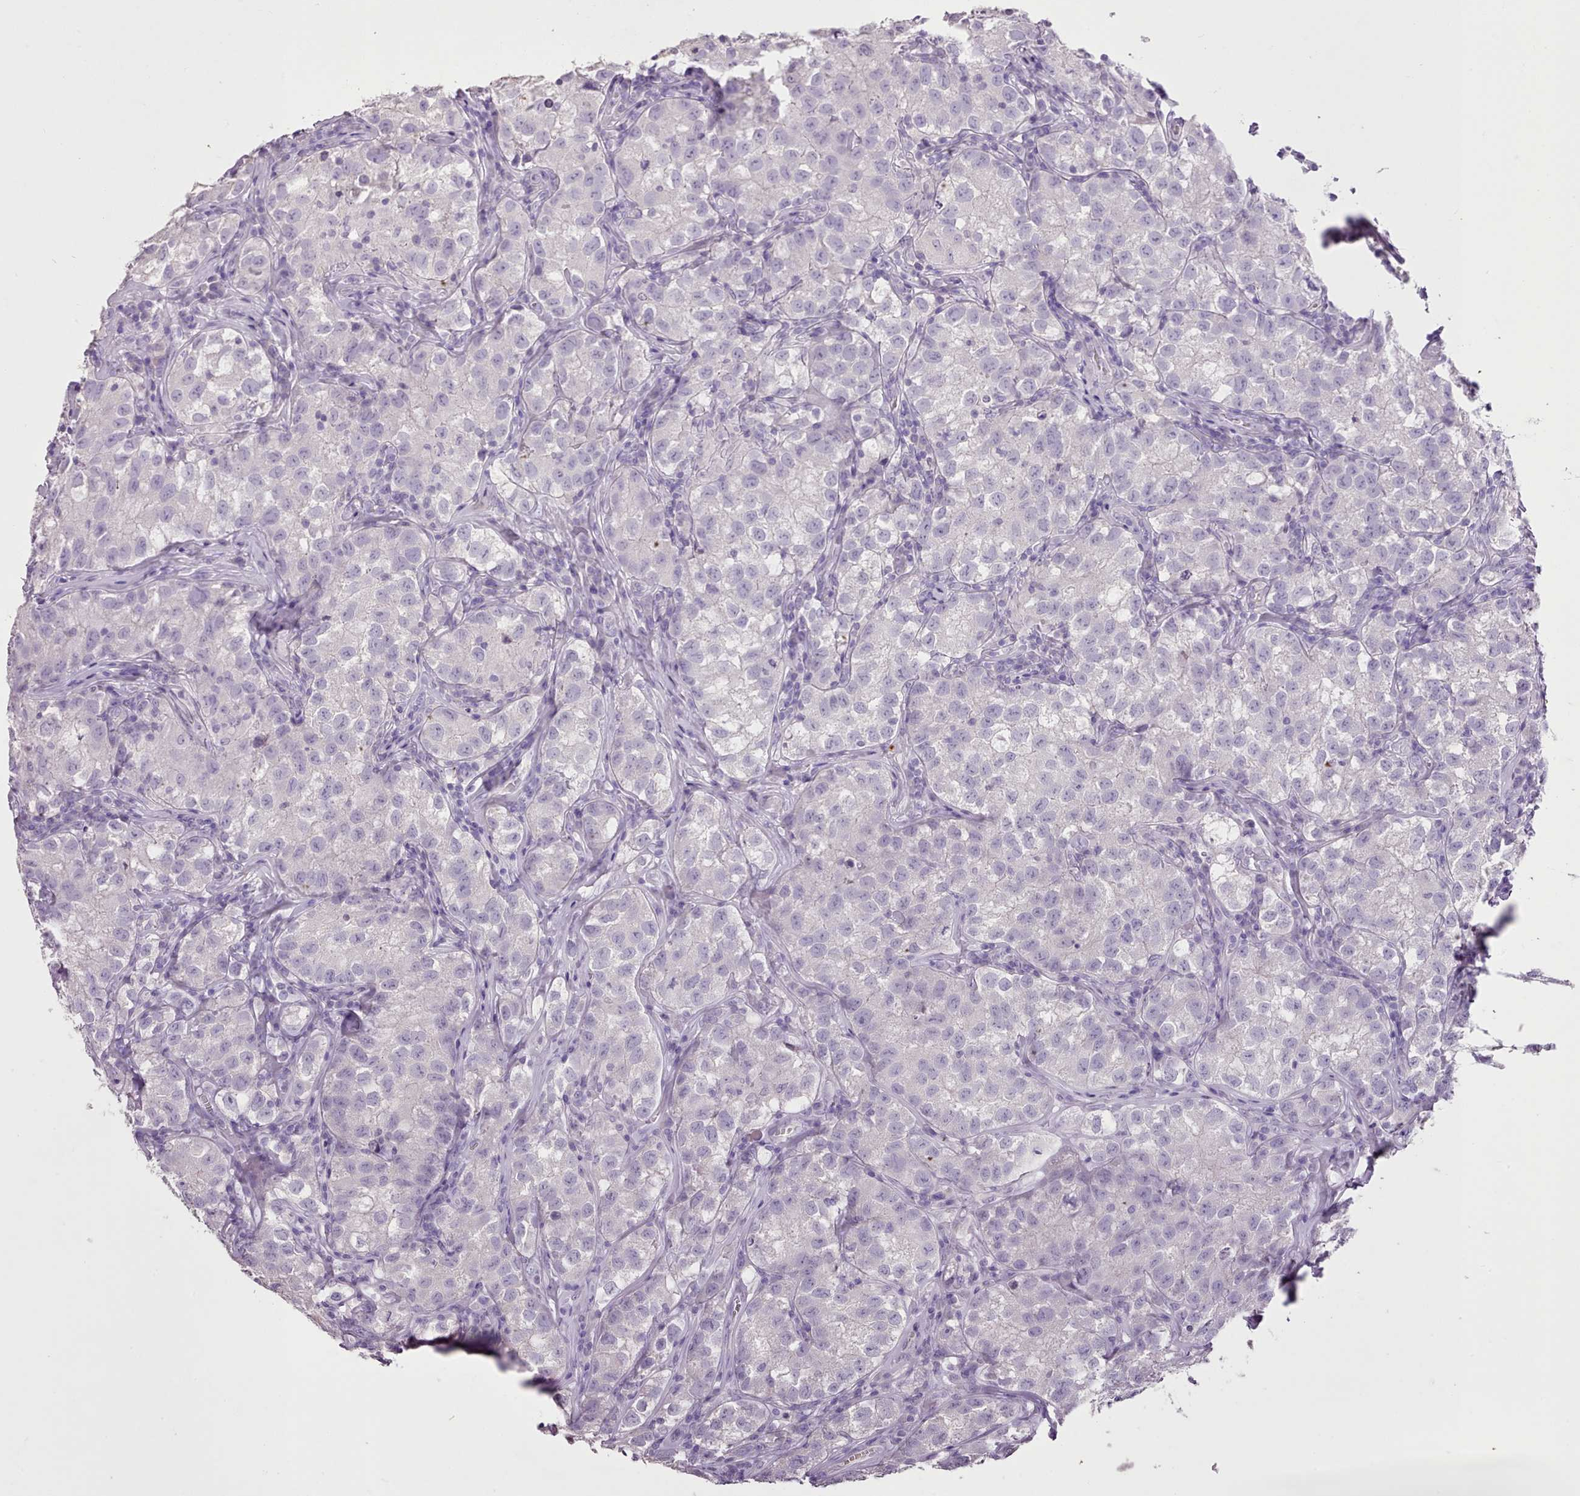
{"staining": {"intensity": "negative", "quantity": "none", "location": "none"}, "tissue": "testis cancer", "cell_type": "Tumor cells", "image_type": "cancer", "snomed": [{"axis": "morphology", "description": "Seminoma, NOS"}, {"axis": "morphology", "description": "Carcinoma, Embryonal, NOS"}, {"axis": "topography", "description": "Testis"}], "caption": "IHC of human testis cancer demonstrates no staining in tumor cells. The staining is performed using DAB brown chromogen with nuclei counter-stained in using hematoxylin.", "gene": "BLOC1S2", "patient": {"sex": "male", "age": 43}}